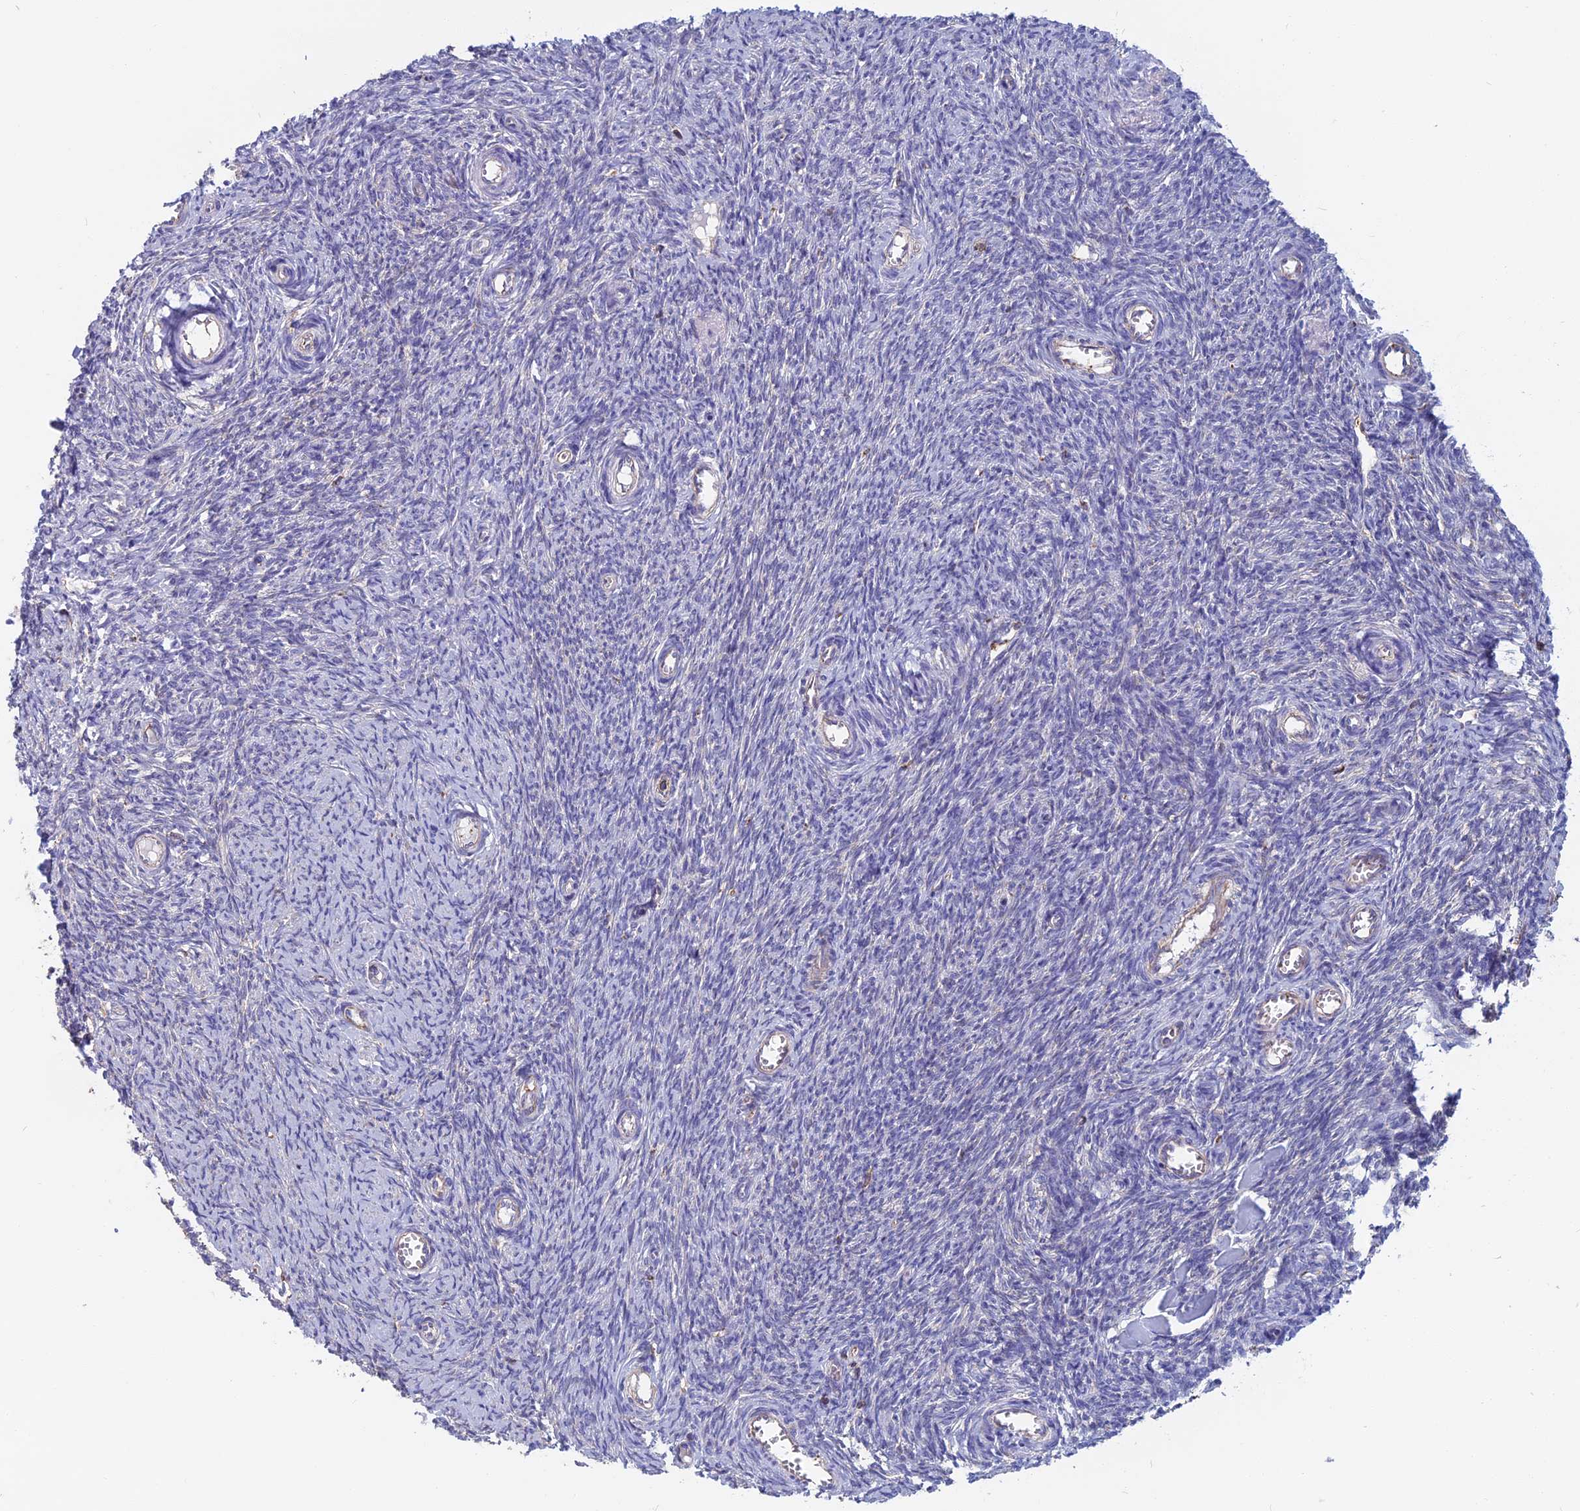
{"staining": {"intensity": "weak", "quantity": ">75%", "location": "cytoplasmic/membranous"}, "tissue": "ovary", "cell_type": "Follicle cells", "image_type": "normal", "snomed": [{"axis": "morphology", "description": "Normal tissue, NOS"}, {"axis": "topography", "description": "Ovary"}], "caption": "Protein expression analysis of normal human ovary reveals weak cytoplasmic/membranous expression in about >75% of follicle cells.", "gene": "HSD17B8", "patient": {"sex": "female", "age": 44}}